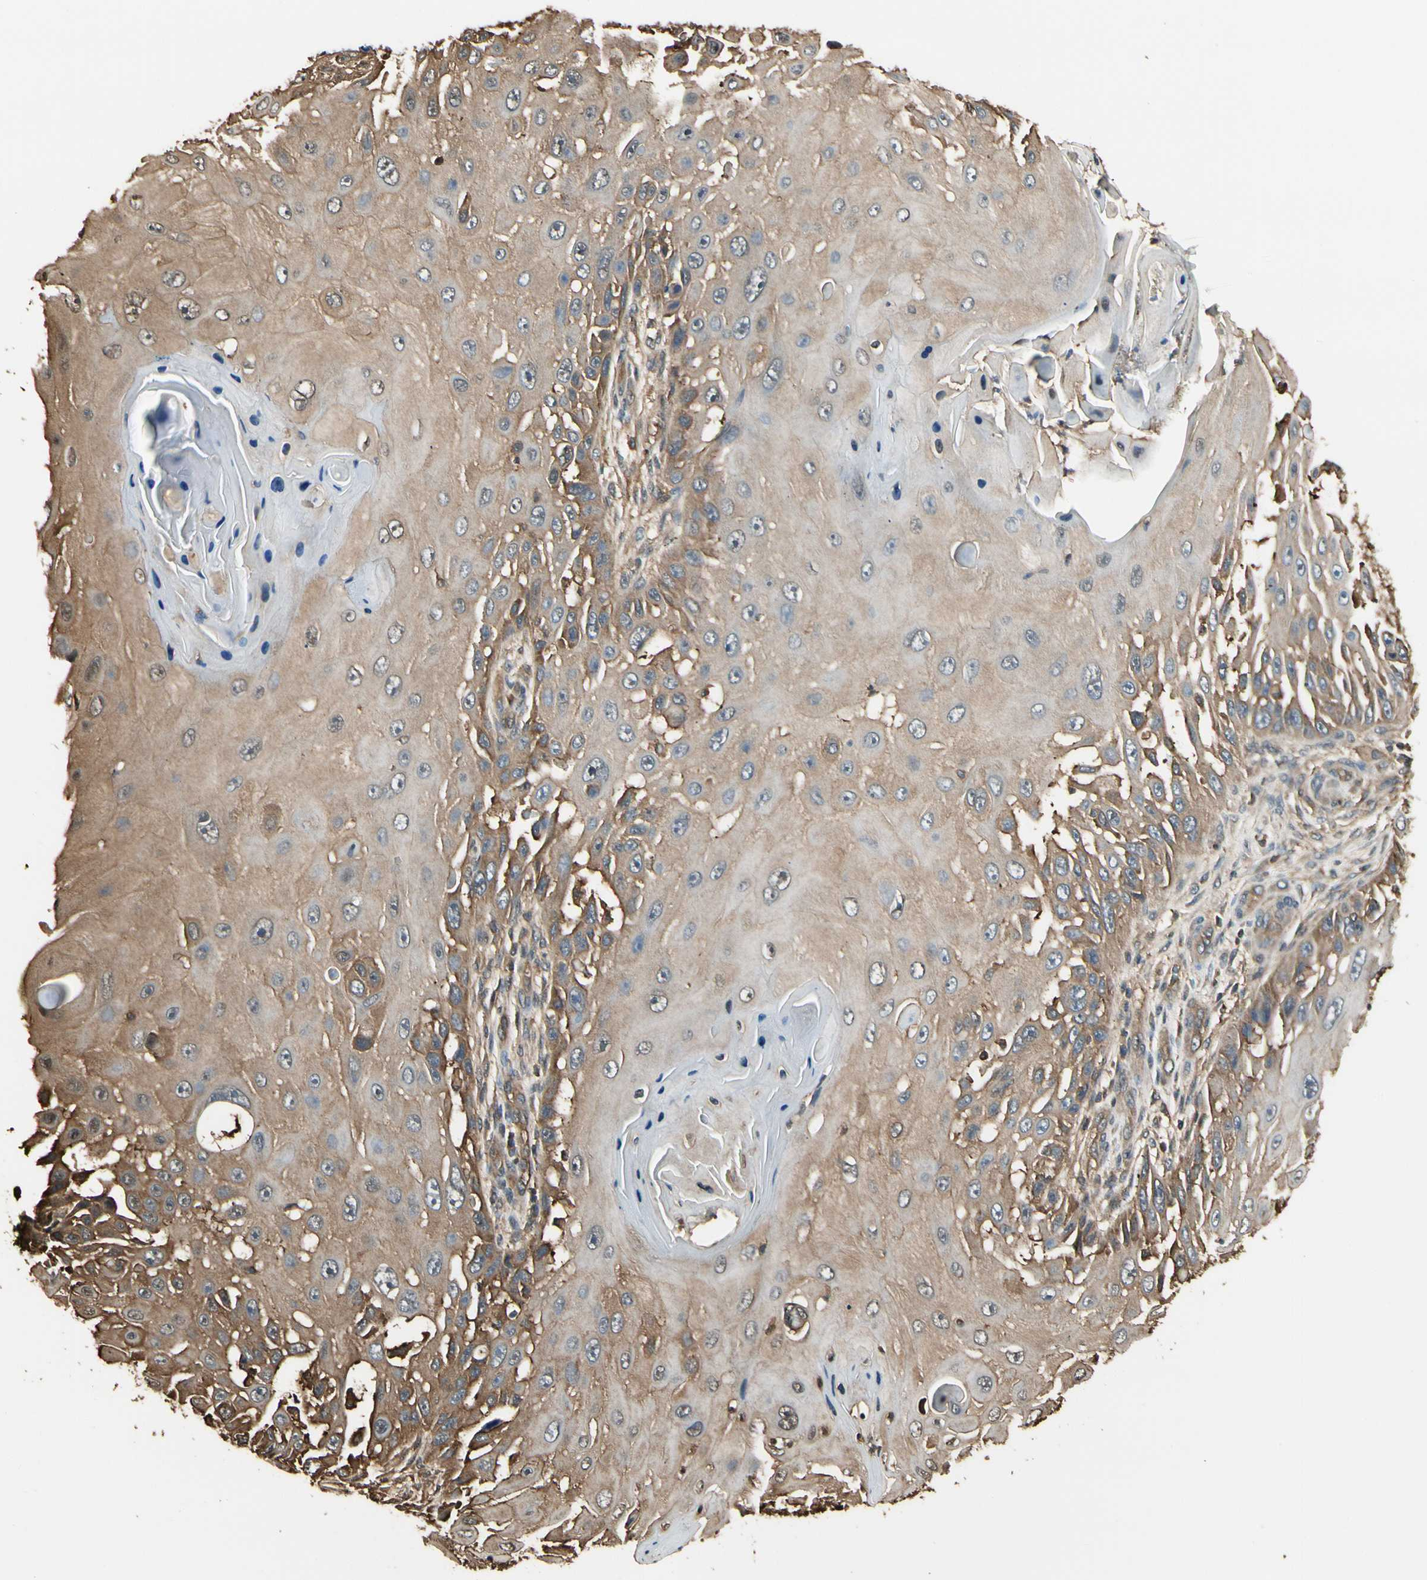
{"staining": {"intensity": "moderate", "quantity": ">75%", "location": "cytoplasmic/membranous"}, "tissue": "skin cancer", "cell_type": "Tumor cells", "image_type": "cancer", "snomed": [{"axis": "morphology", "description": "Squamous cell carcinoma, NOS"}, {"axis": "topography", "description": "Skin"}], "caption": "The photomicrograph reveals immunohistochemical staining of skin cancer (squamous cell carcinoma). There is moderate cytoplasmic/membranous expression is appreciated in approximately >75% of tumor cells. Nuclei are stained in blue.", "gene": "YWHAE", "patient": {"sex": "female", "age": 44}}